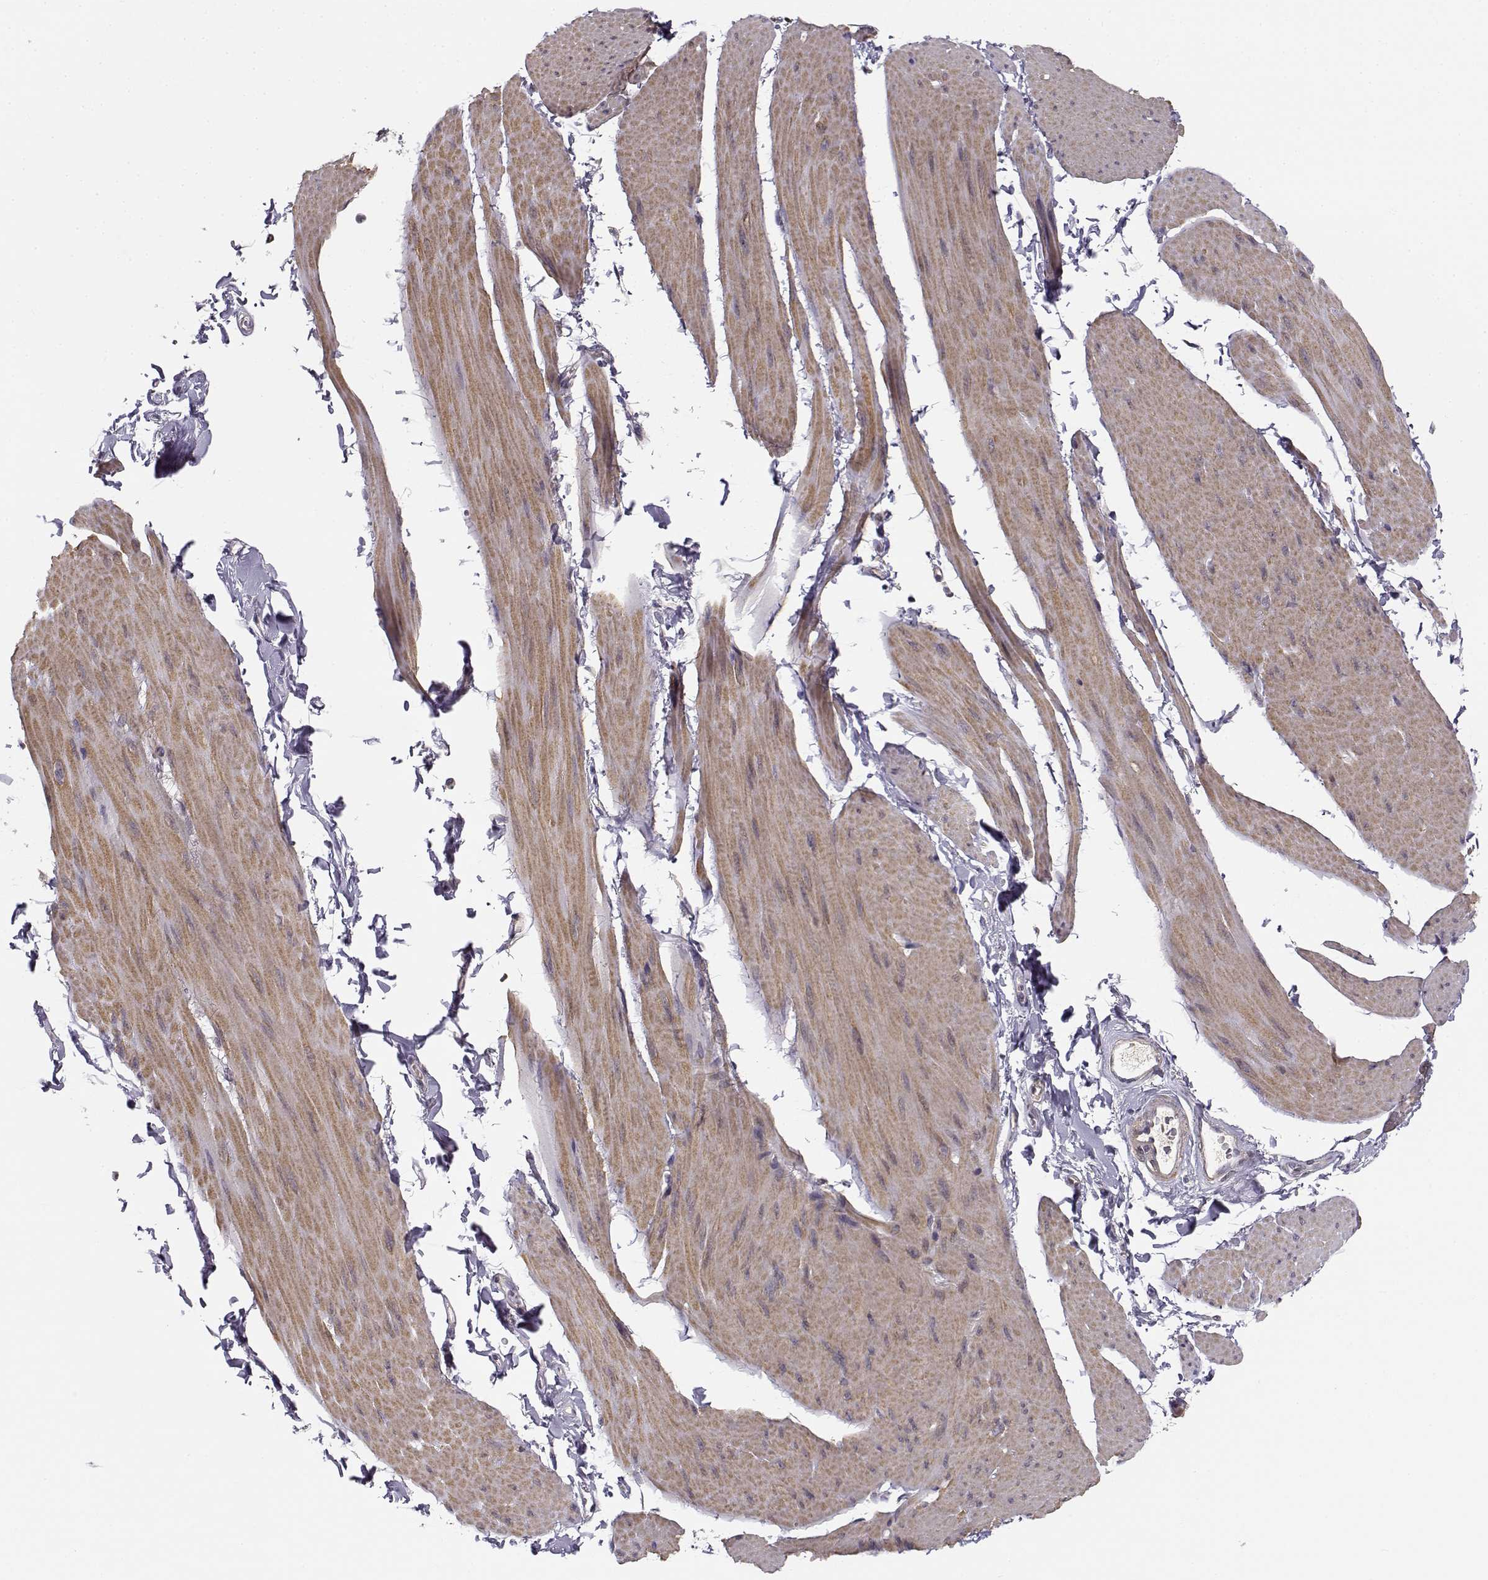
{"staining": {"intensity": "weak", "quantity": "25%-75%", "location": "cytoplasmic/membranous"}, "tissue": "smooth muscle", "cell_type": "Smooth muscle cells", "image_type": "normal", "snomed": [{"axis": "morphology", "description": "Normal tissue, NOS"}, {"axis": "topography", "description": "Adipose tissue"}, {"axis": "topography", "description": "Smooth muscle"}, {"axis": "topography", "description": "Peripheral nerve tissue"}], "caption": "Immunohistochemical staining of unremarkable human smooth muscle reveals low levels of weak cytoplasmic/membranous expression in approximately 25%-75% of smooth muscle cells. (DAB IHC, brown staining for protein, blue staining for nuclei).", "gene": "RGS9BP", "patient": {"sex": "male", "age": 83}}